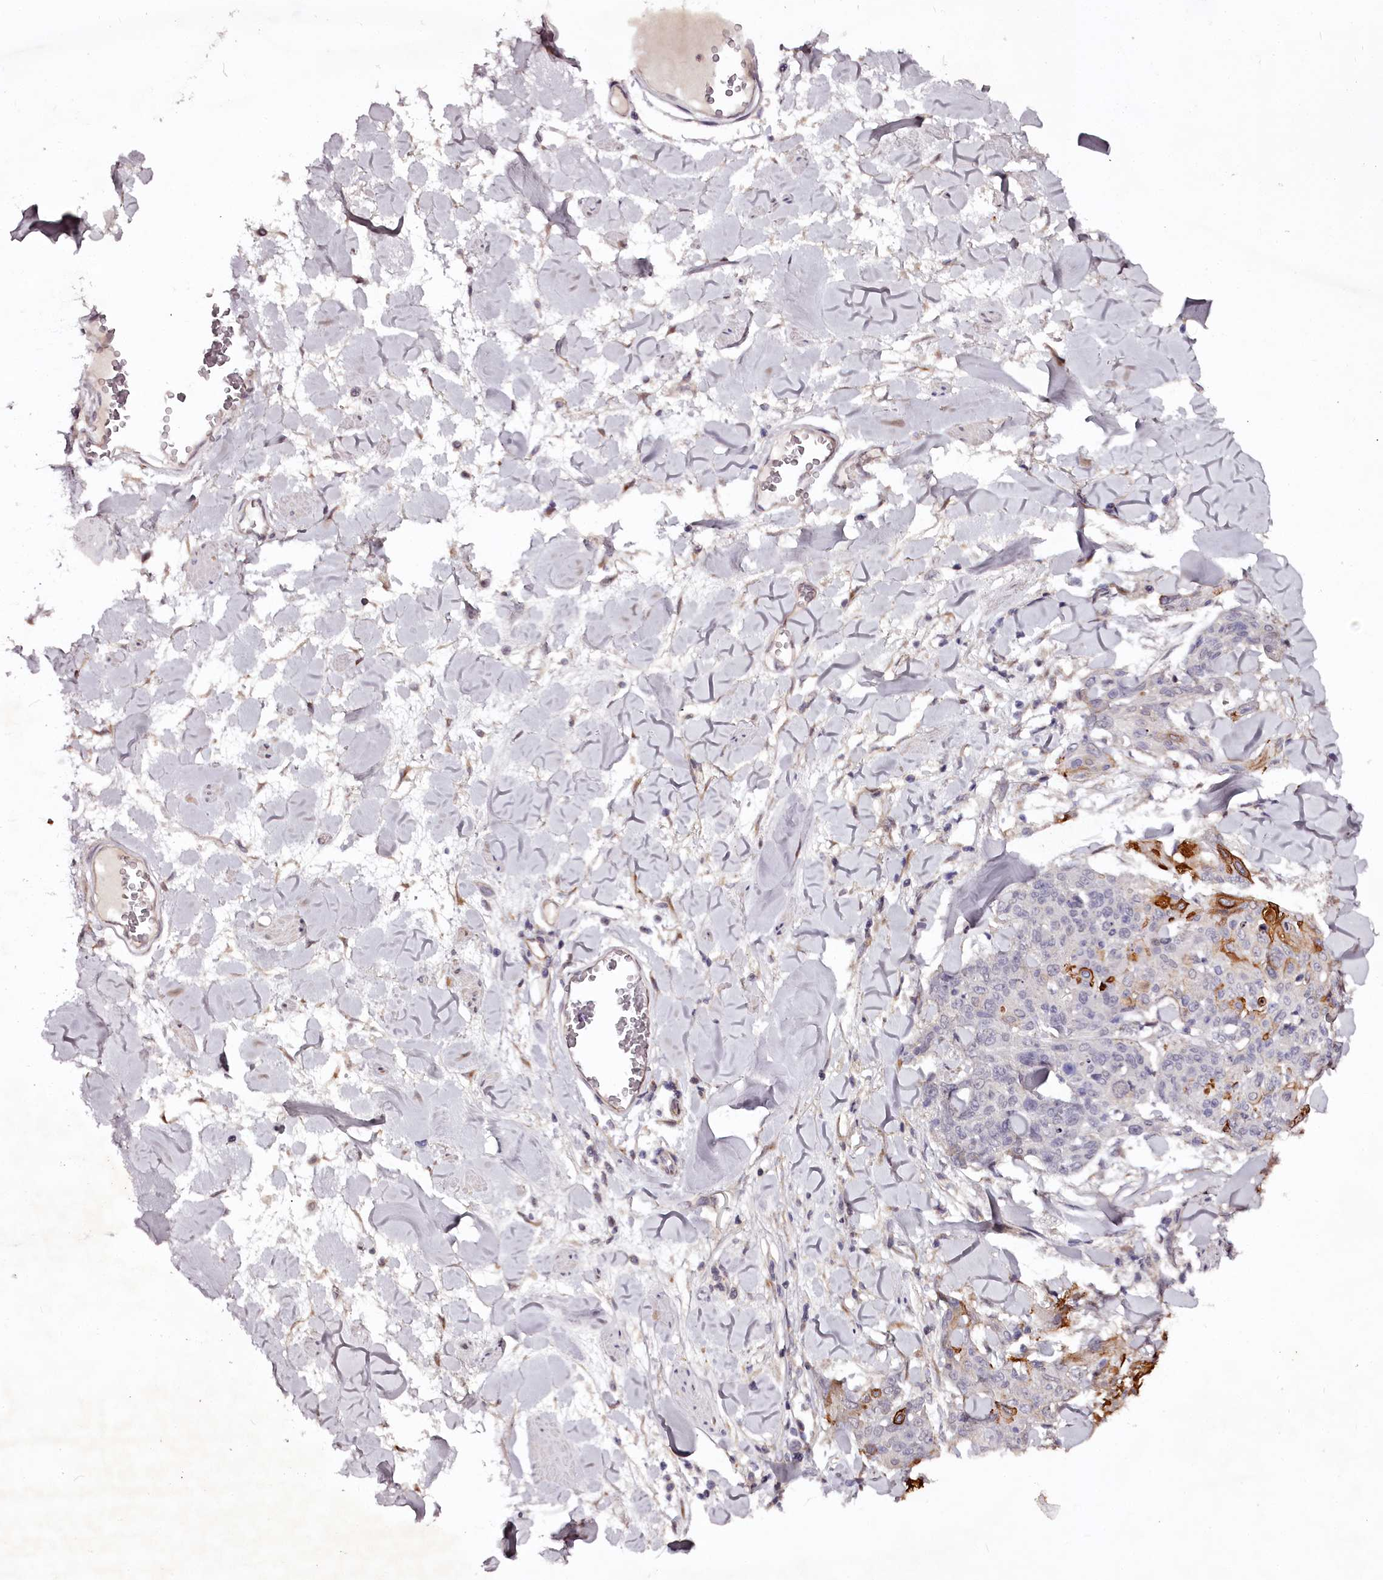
{"staining": {"intensity": "negative", "quantity": "none", "location": "none"}, "tissue": "skin cancer", "cell_type": "Tumor cells", "image_type": "cancer", "snomed": [{"axis": "morphology", "description": "Squamous cell carcinoma, NOS"}, {"axis": "topography", "description": "Skin"}, {"axis": "topography", "description": "Vulva"}], "caption": "There is no significant expression in tumor cells of squamous cell carcinoma (skin).", "gene": "MAML3", "patient": {"sex": "female", "age": 85}}